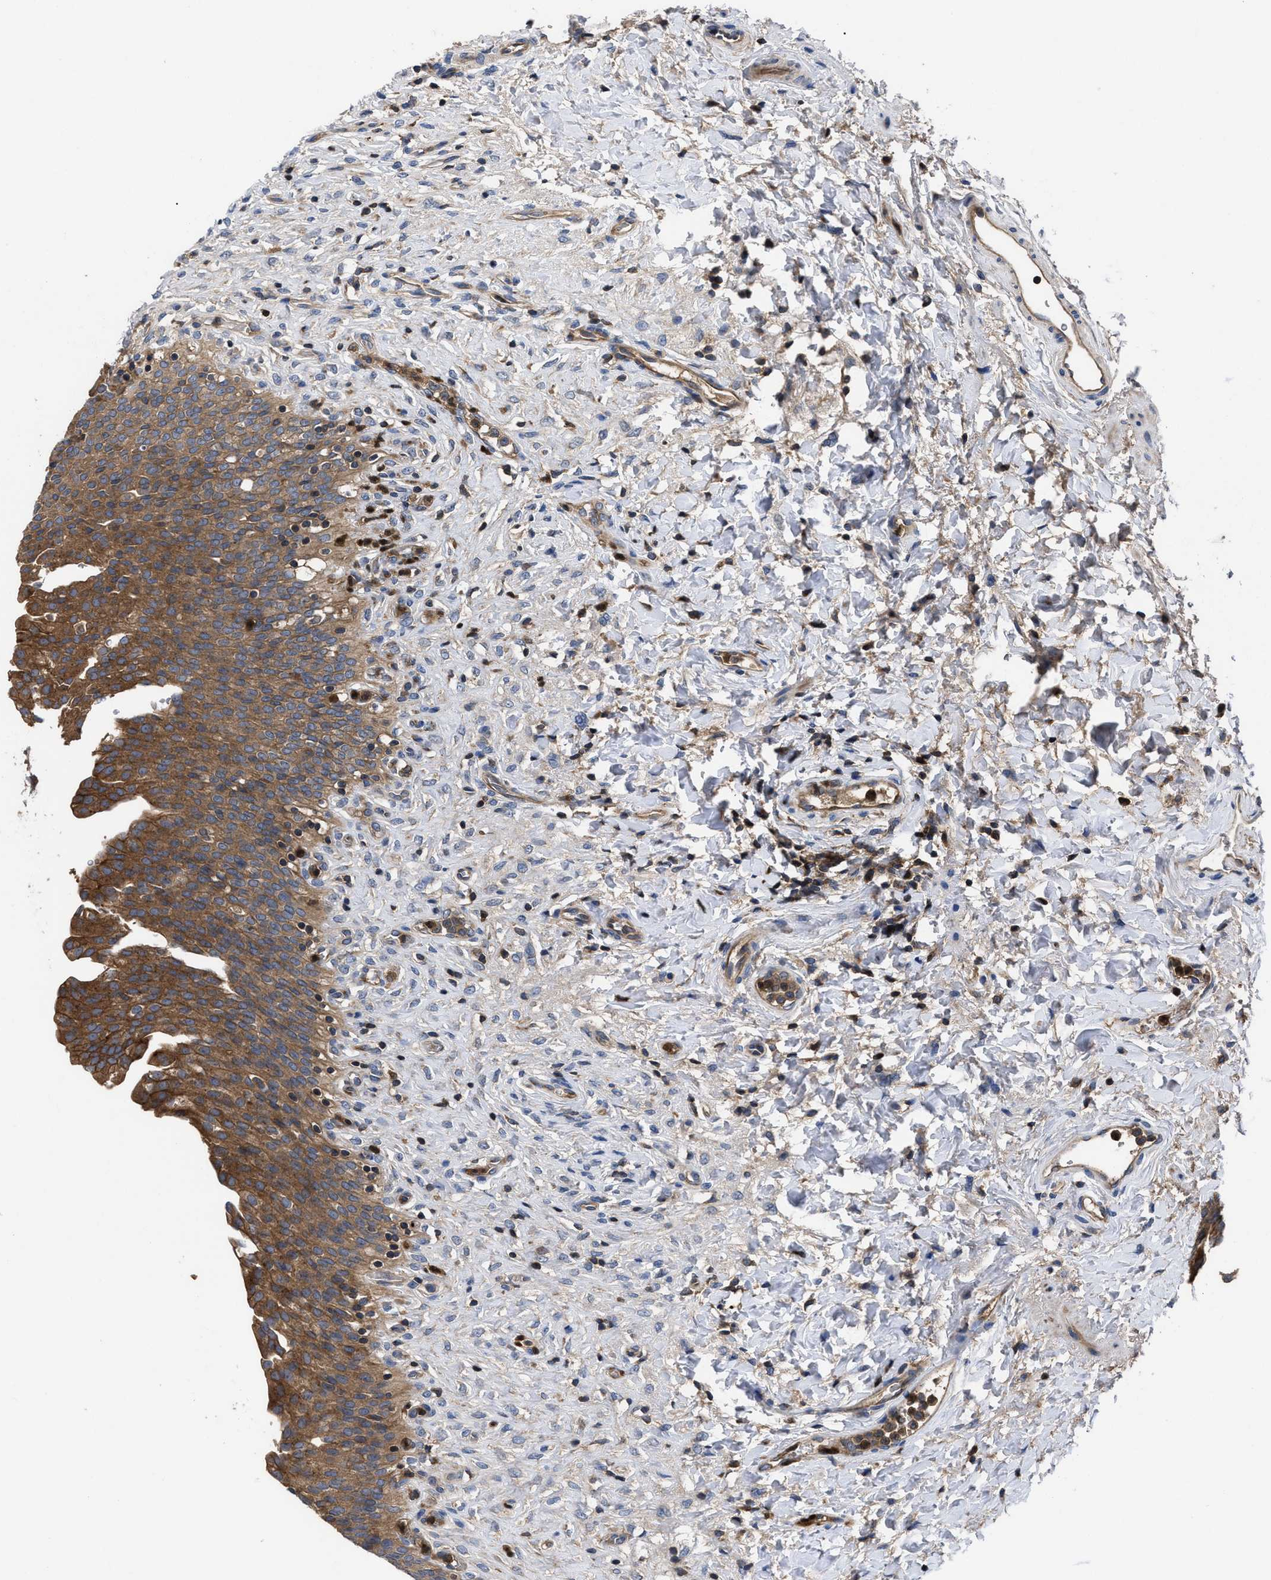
{"staining": {"intensity": "strong", "quantity": ">75%", "location": "cytoplasmic/membranous"}, "tissue": "urinary bladder", "cell_type": "Urothelial cells", "image_type": "normal", "snomed": [{"axis": "morphology", "description": "Urothelial carcinoma, High grade"}, {"axis": "topography", "description": "Urinary bladder"}], "caption": "Immunohistochemical staining of normal human urinary bladder shows strong cytoplasmic/membranous protein expression in about >75% of urothelial cells. The staining was performed using DAB, with brown indicating positive protein expression. Nuclei are stained blue with hematoxylin.", "gene": "YBEY", "patient": {"sex": "male", "age": 46}}